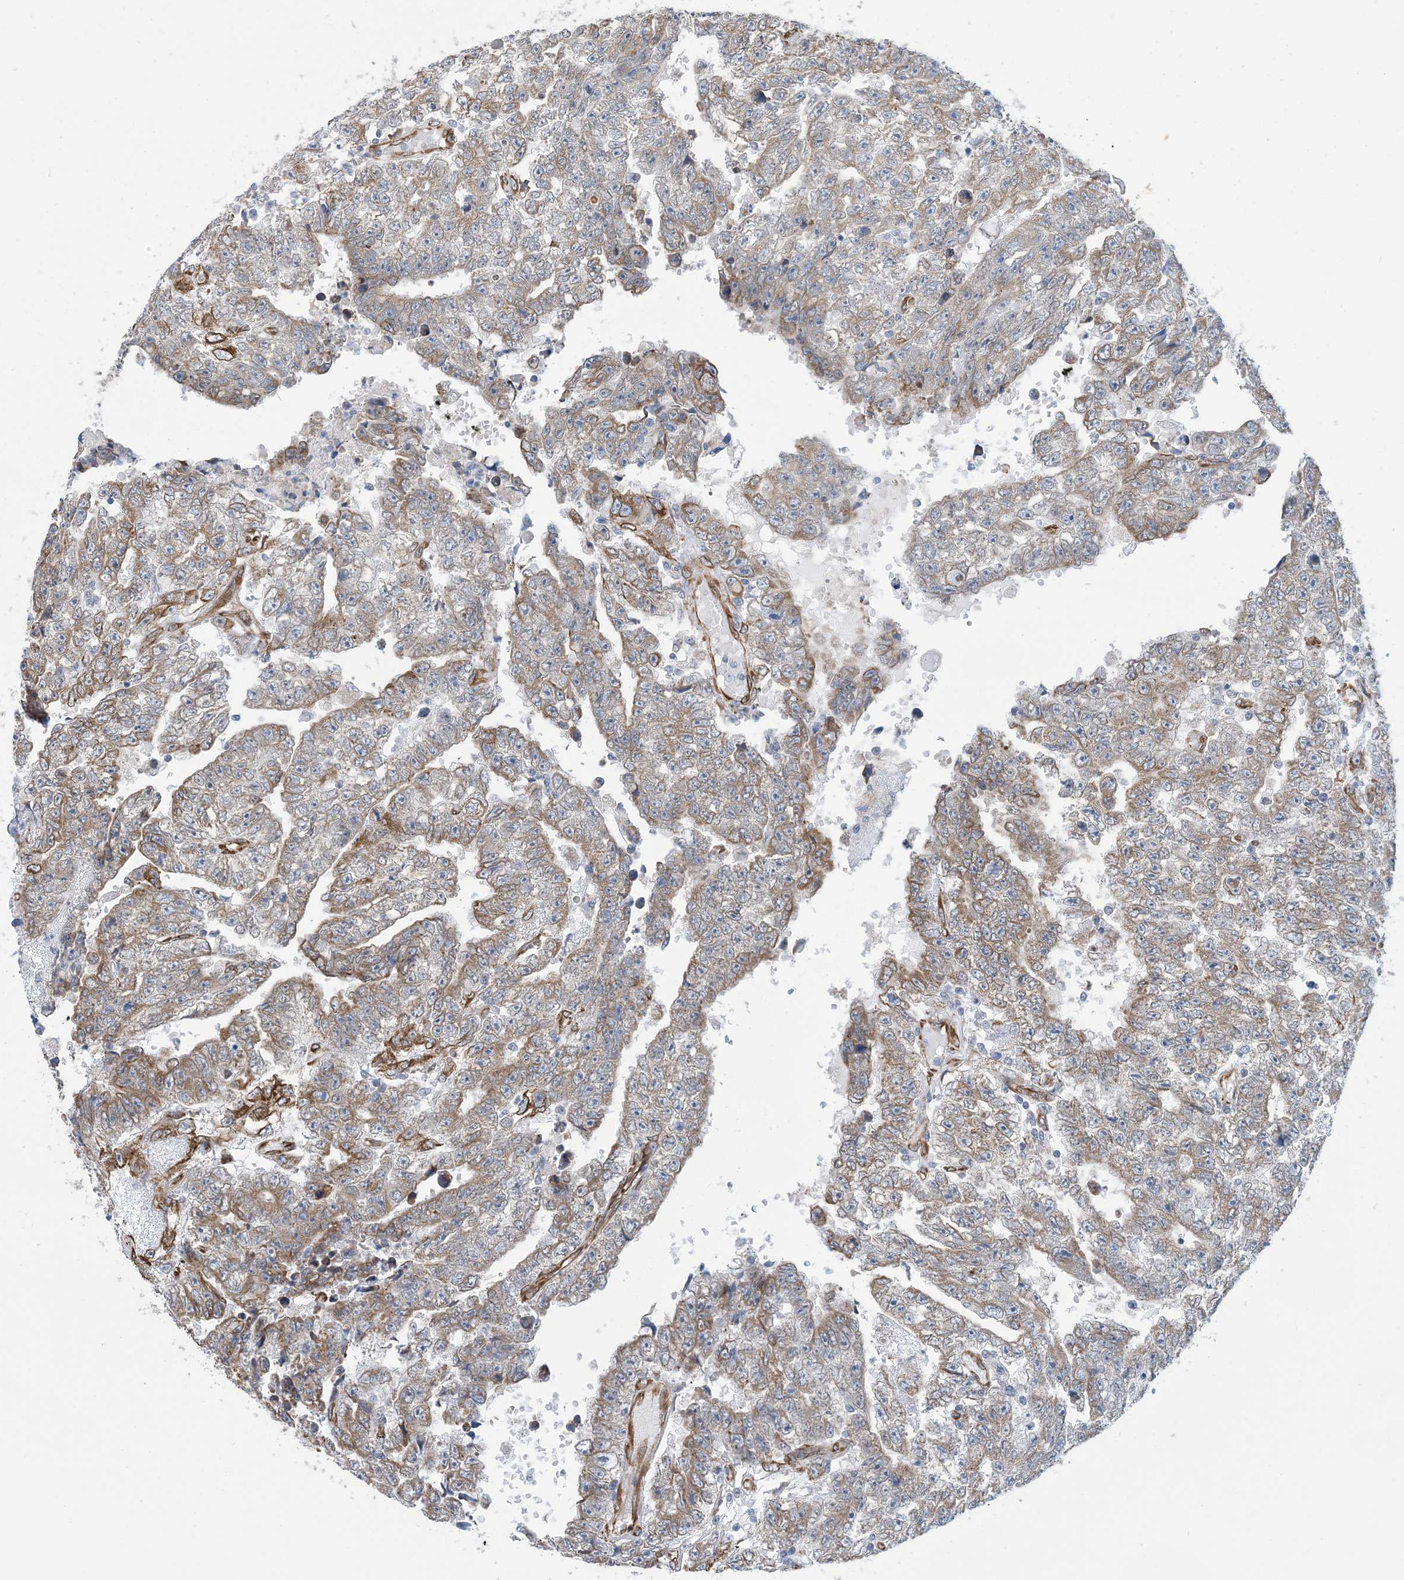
{"staining": {"intensity": "moderate", "quantity": ">75%", "location": "cytoplasmic/membranous"}, "tissue": "testis cancer", "cell_type": "Tumor cells", "image_type": "cancer", "snomed": [{"axis": "morphology", "description": "Carcinoma, Embryonal, NOS"}, {"axis": "topography", "description": "Testis"}], "caption": "High-magnification brightfield microscopy of testis embryonal carcinoma stained with DAB (3,3'-diaminobenzidine) (brown) and counterstained with hematoxylin (blue). tumor cells exhibit moderate cytoplasmic/membranous staining is identified in about>75% of cells.", "gene": "CCDC14", "patient": {"sex": "male", "age": 25}}